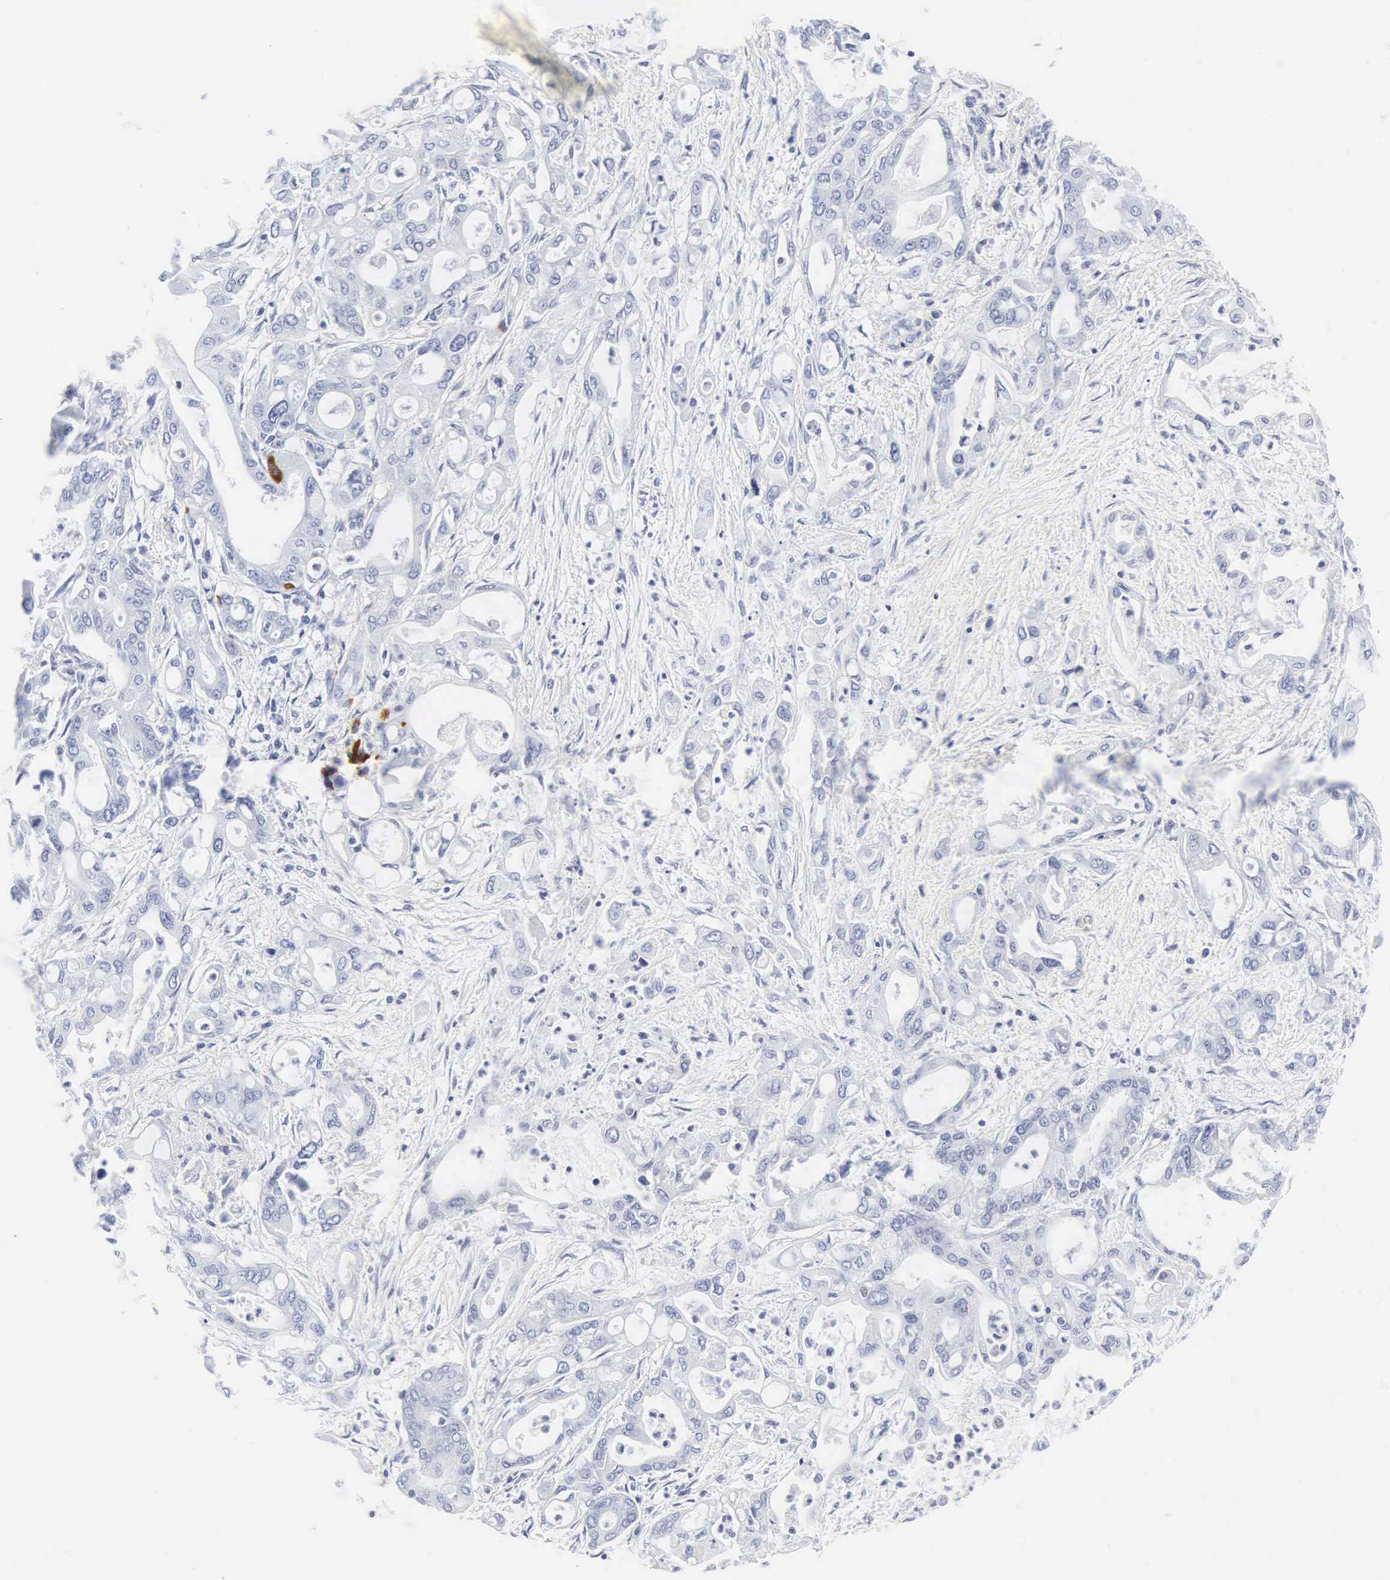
{"staining": {"intensity": "negative", "quantity": "none", "location": "none"}, "tissue": "pancreatic cancer", "cell_type": "Tumor cells", "image_type": "cancer", "snomed": [{"axis": "morphology", "description": "Adenocarcinoma, NOS"}, {"axis": "topography", "description": "Pancreas"}], "caption": "High magnification brightfield microscopy of pancreatic cancer (adenocarcinoma) stained with DAB (3,3'-diaminobenzidine) (brown) and counterstained with hematoxylin (blue): tumor cells show no significant positivity.", "gene": "INS", "patient": {"sex": "female", "age": 57}}